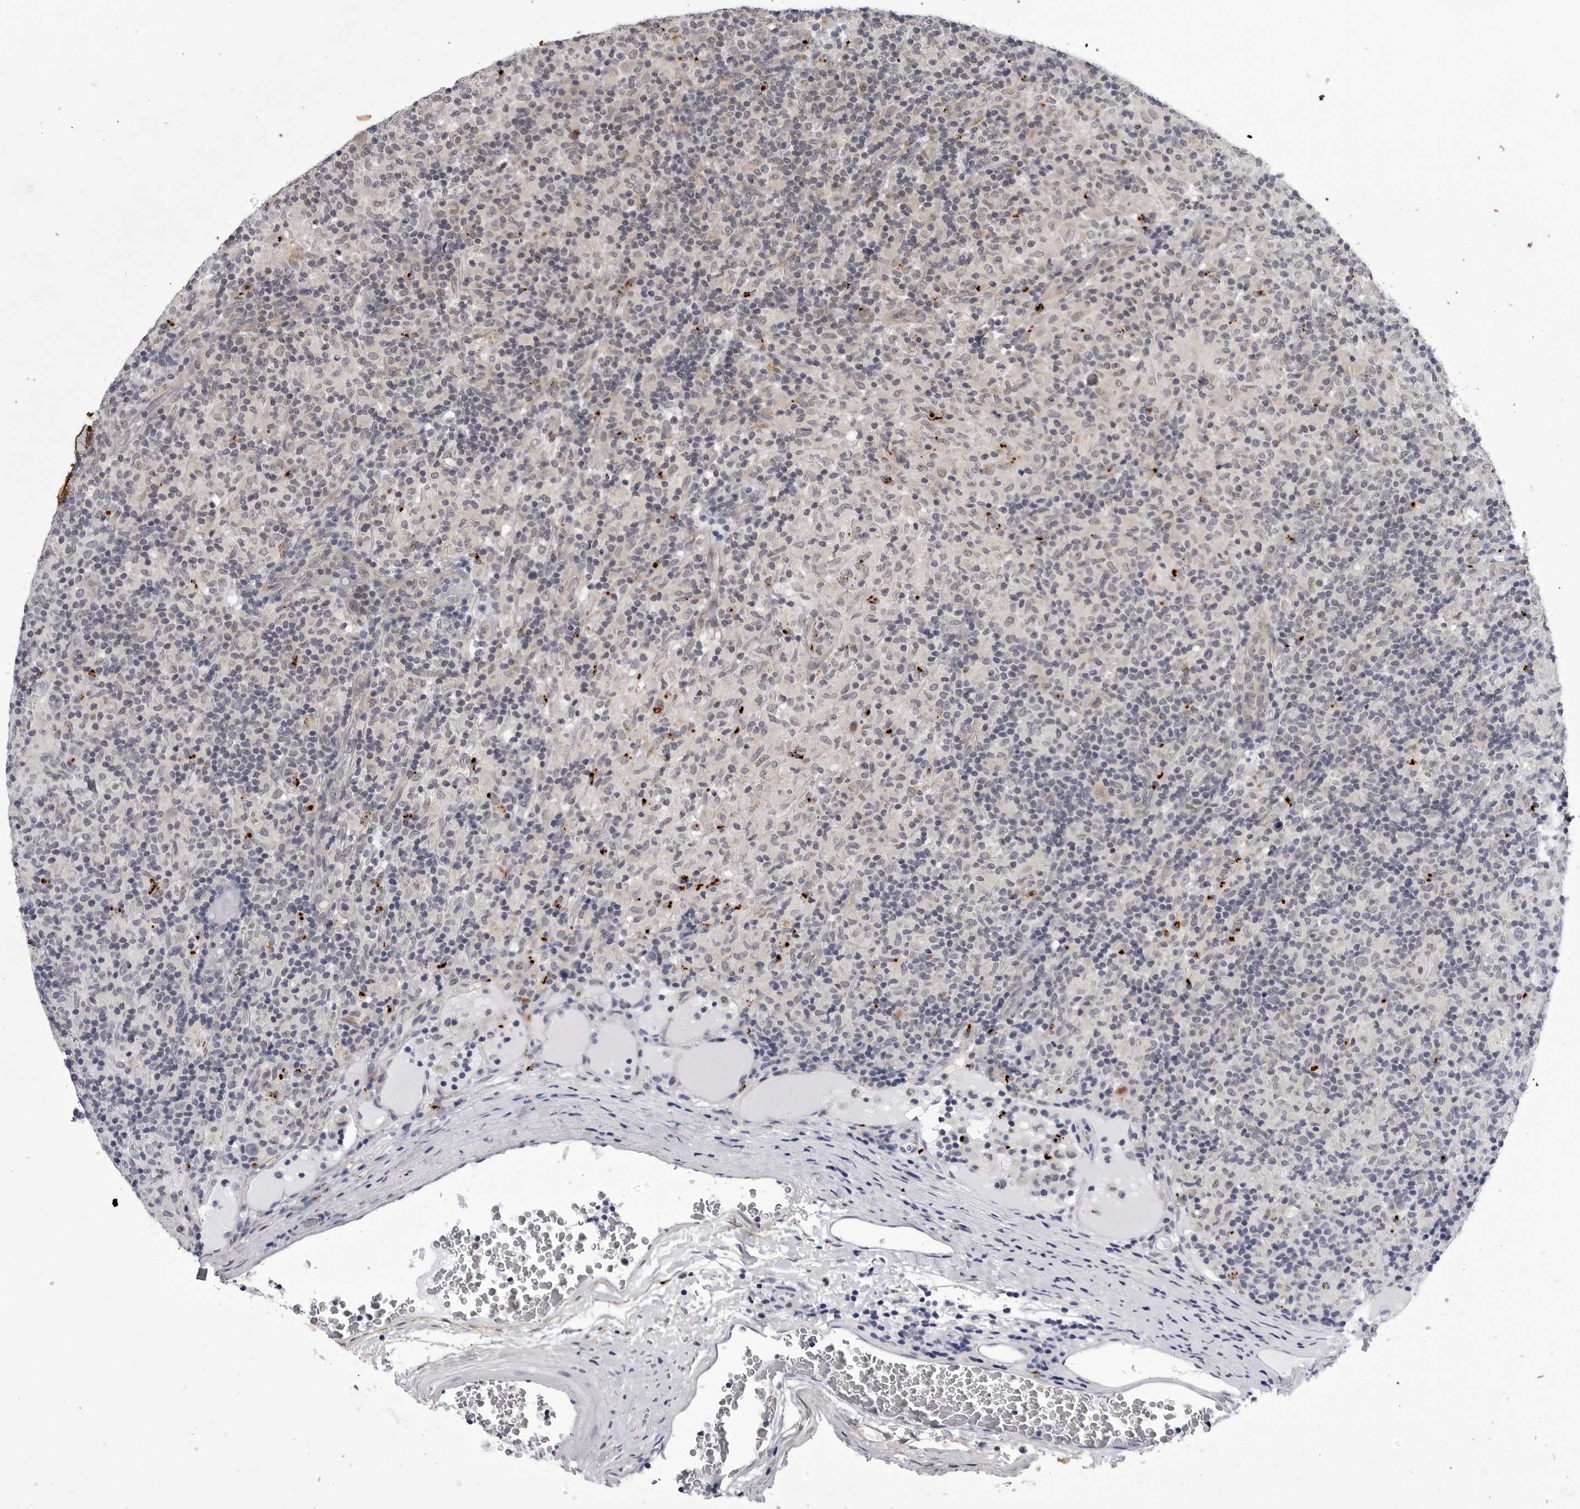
{"staining": {"intensity": "negative", "quantity": "none", "location": "none"}, "tissue": "lymphoma", "cell_type": "Tumor cells", "image_type": "cancer", "snomed": [{"axis": "morphology", "description": "Hodgkin's disease, NOS"}, {"axis": "topography", "description": "Lymph node"}], "caption": "Tumor cells show no significant protein staining in Hodgkin's disease.", "gene": "KIAA1614", "patient": {"sex": "male", "age": 70}}